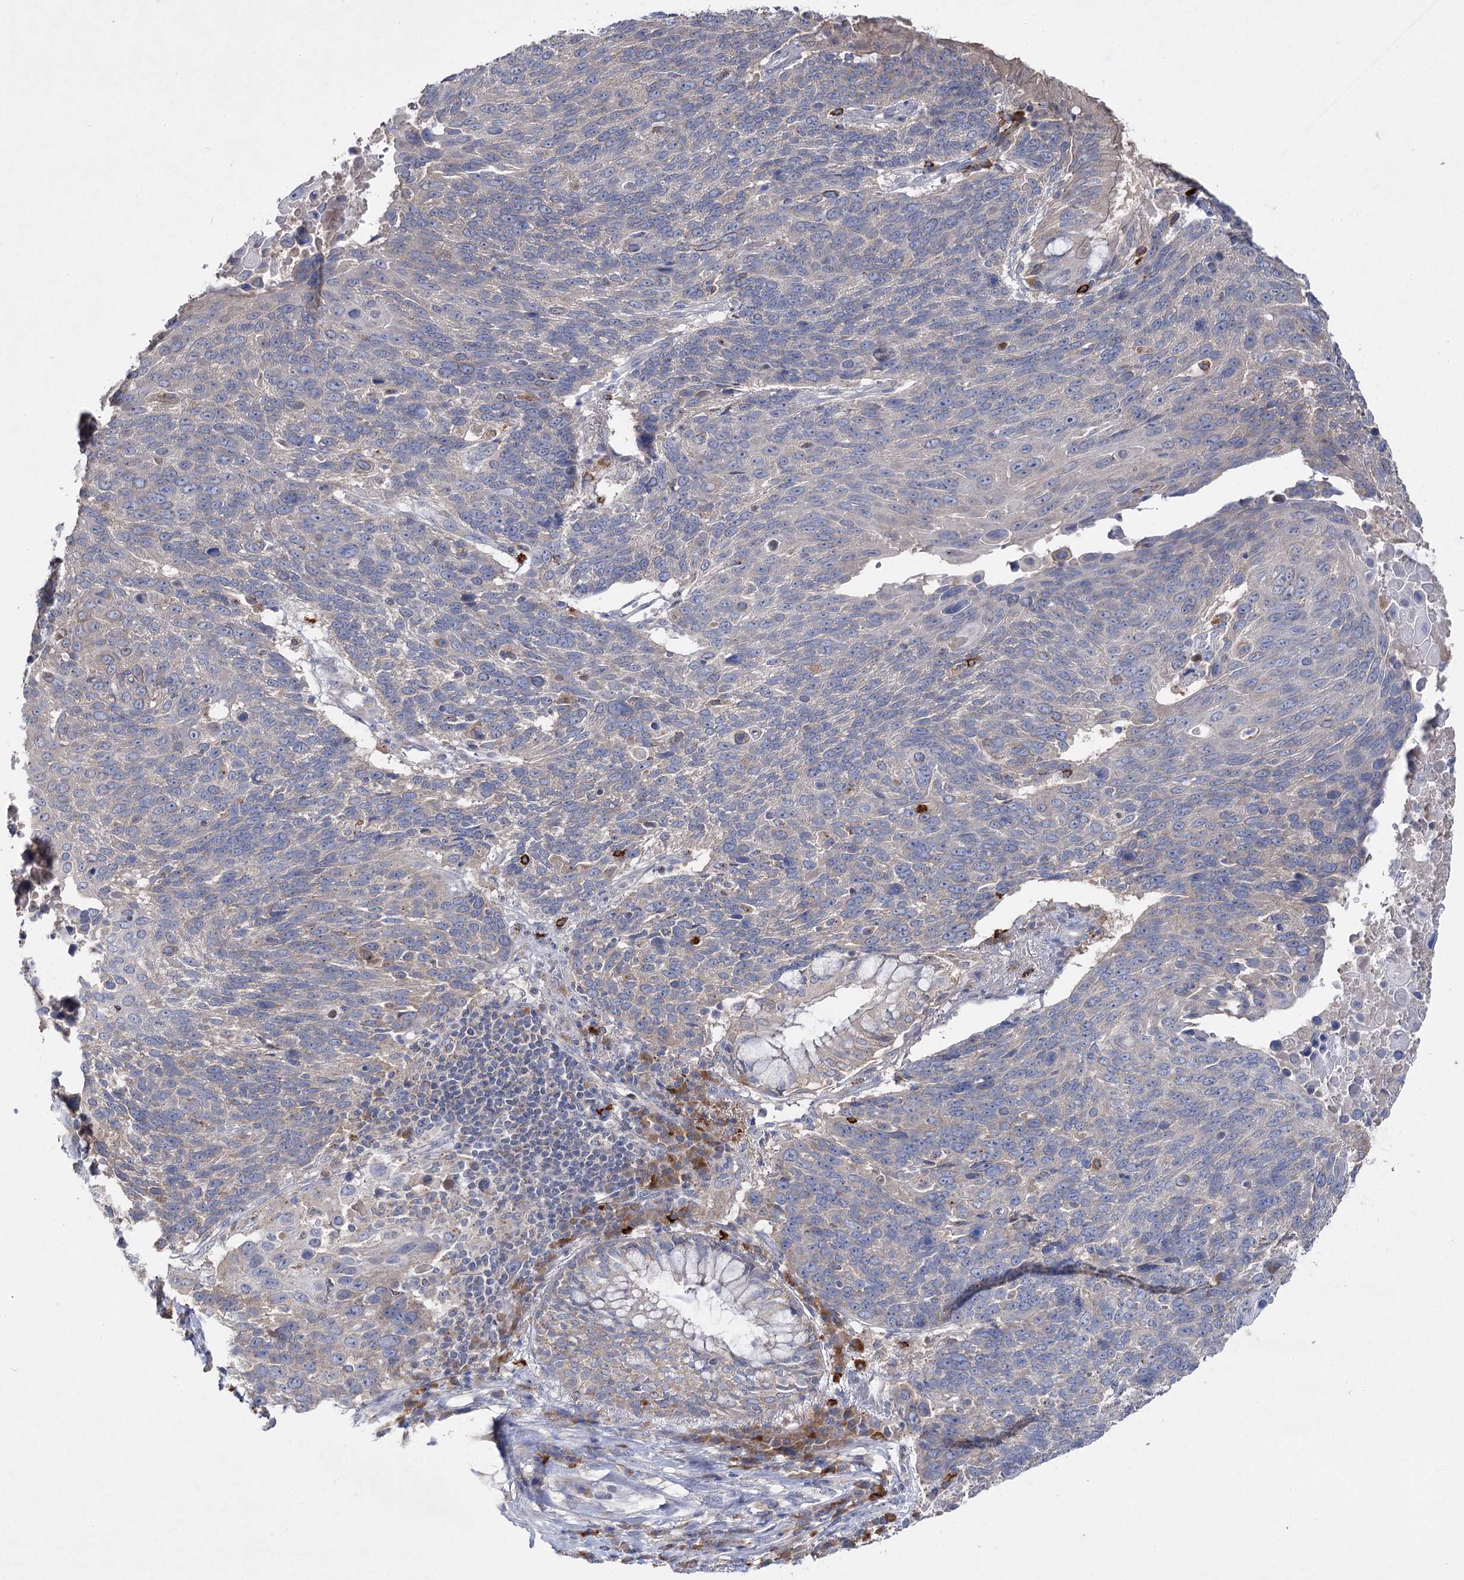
{"staining": {"intensity": "negative", "quantity": "none", "location": "none"}, "tissue": "lung cancer", "cell_type": "Tumor cells", "image_type": "cancer", "snomed": [{"axis": "morphology", "description": "Squamous cell carcinoma, NOS"}, {"axis": "topography", "description": "Lung"}], "caption": "IHC micrograph of neoplastic tissue: squamous cell carcinoma (lung) stained with DAB reveals no significant protein expression in tumor cells.", "gene": "IL1RAP", "patient": {"sex": "male", "age": 66}}